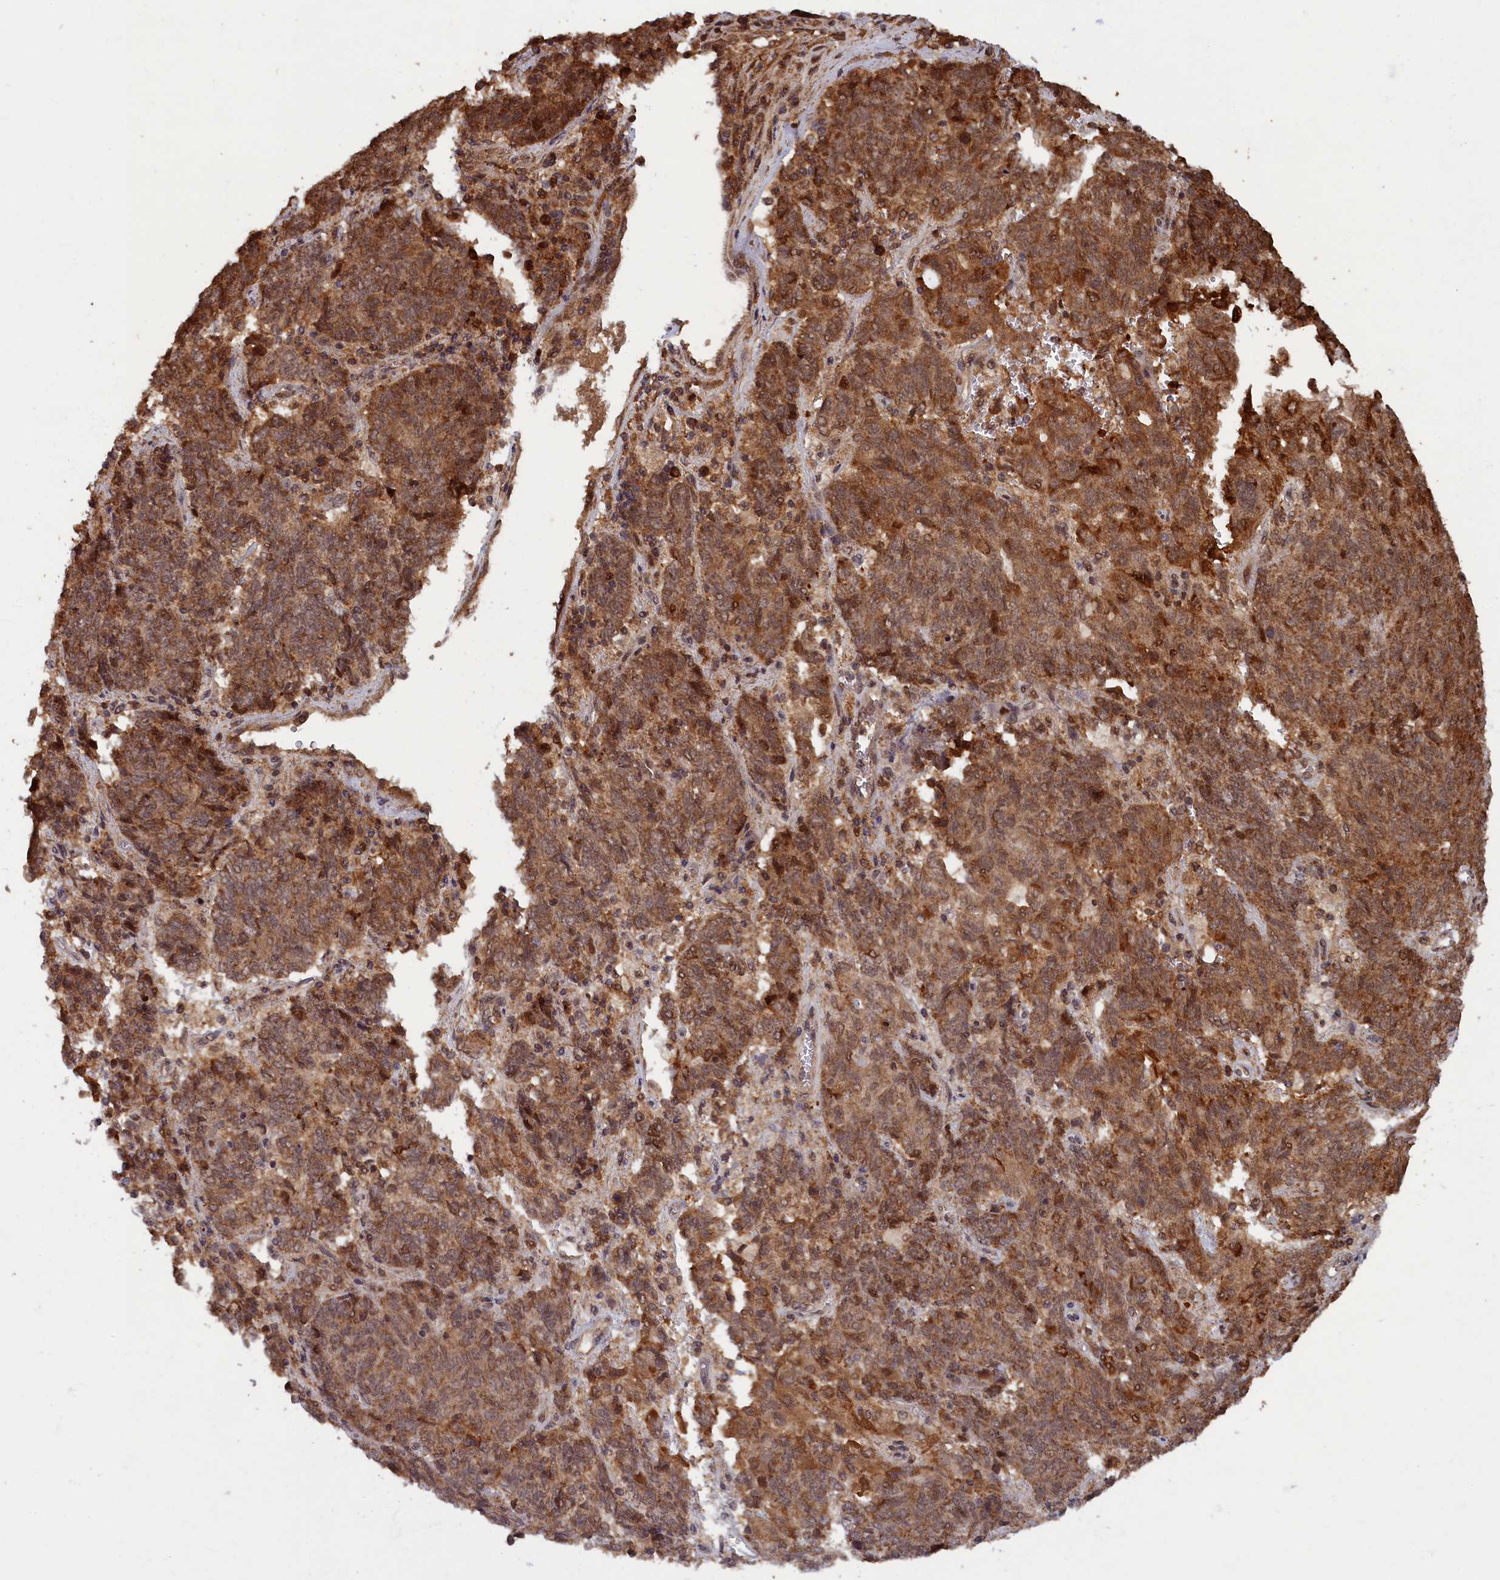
{"staining": {"intensity": "strong", "quantity": ">75%", "location": "cytoplasmic/membranous"}, "tissue": "endometrial cancer", "cell_type": "Tumor cells", "image_type": "cancer", "snomed": [{"axis": "morphology", "description": "Adenocarcinoma, NOS"}, {"axis": "topography", "description": "Endometrium"}], "caption": "This is a micrograph of immunohistochemistry (IHC) staining of endometrial adenocarcinoma, which shows strong expression in the cytoplasmic/membranous of tumor cells.", "gene": "BRCA1", "patient": {"sex": "female", "age": 80}}